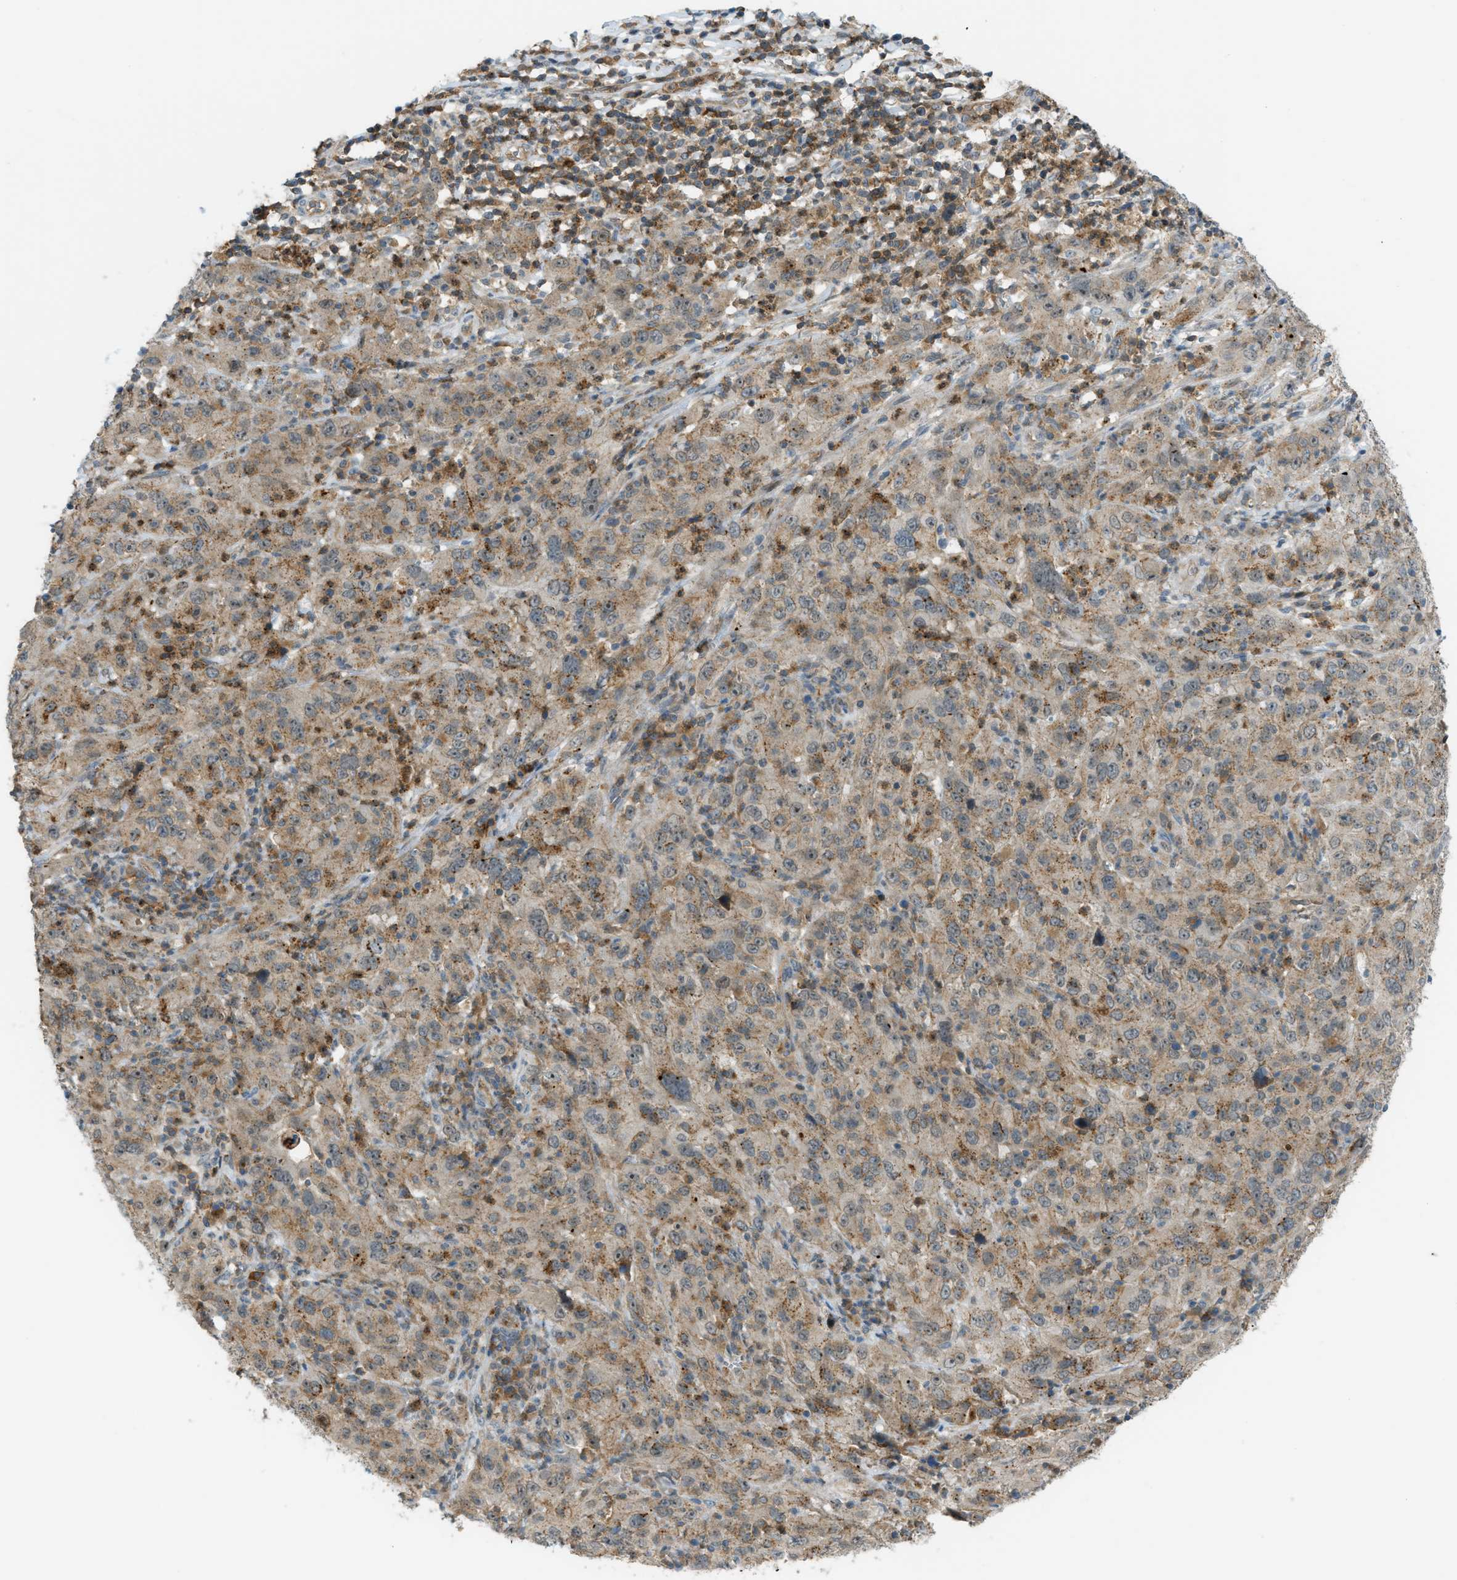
{"staining": {"intensity": "moderate", "quantity": ">75%", "location": "cytoplasmic/membranous"}, "tissue": "cervical cancer", "cell_type": "Tumor cells", "image_type": "cancer", "snomed": [{"axis": "morphology", "description": "Squamous cell carcinoma, NOS"}, {"axis": "topography", "description": "Cervix"}], "caption": "Human cervical cancer (squamous cell carcinoma) stained for a protein (brown) shows moderate cytoplasmic/membranous positive staining in about >75% of tumor cells.", "gene": "GRK6", "patient": {"sex": "female", "age": 32}}